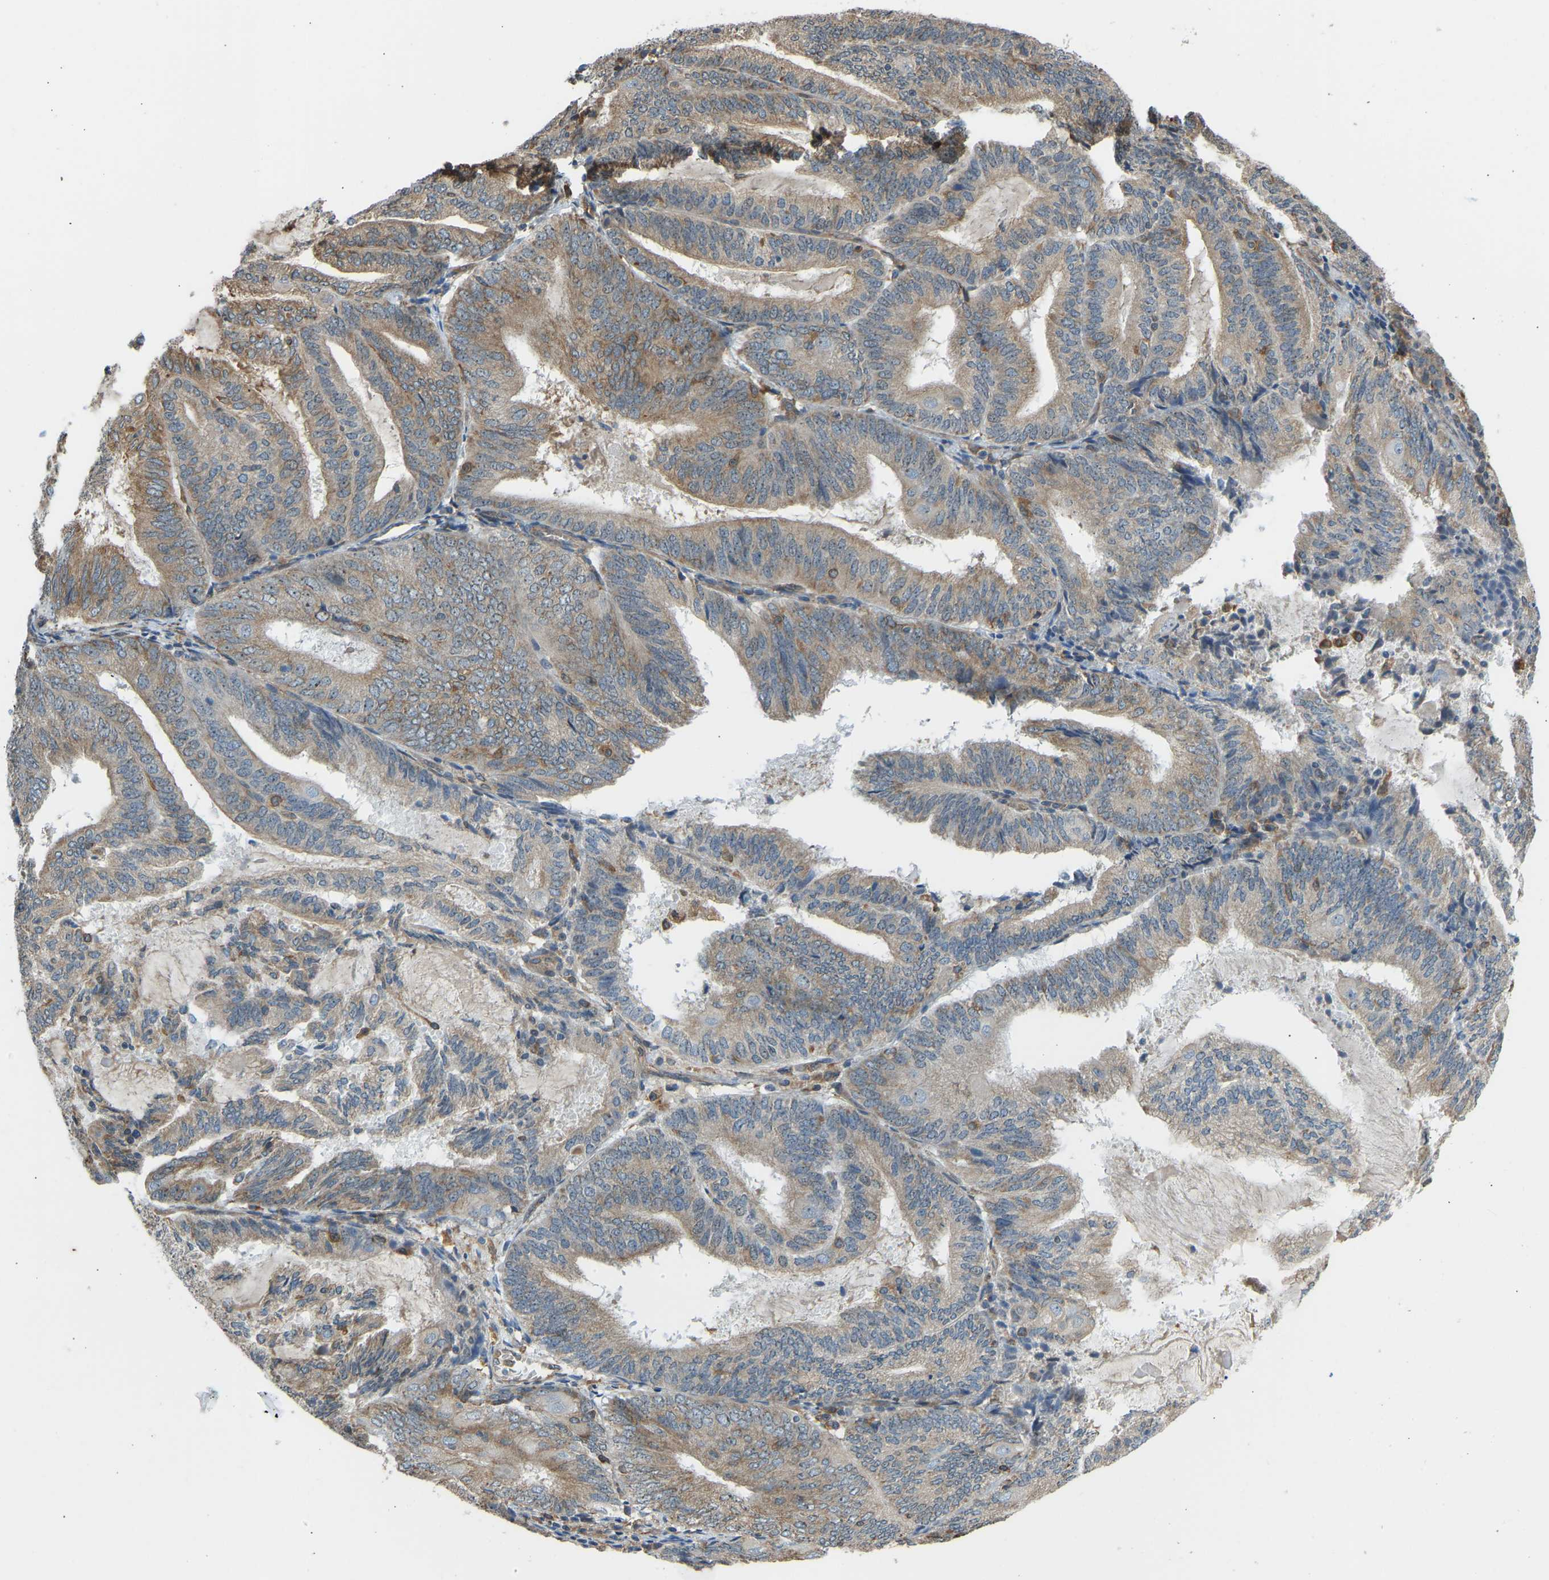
{"staining": {"intensity": "moderate", "quantity": "25%-75%", "location": "cytoplasmic/membranous"}, "tissue": "endometrial cancer", "cell_type": "Tumor cells", "image_type": "cancer", "snomed": [{"axis": "morphology", "description": "Adenocarcinoma, NOS"}, {"axis": "topography", "description": "Endometrium"}], "caption": "IHC staining of adenocarcinoma (endometrial), which displays medium levels of moderate cytoplasmic/membranous expression in approximately 25%-75% of tumor cells indicating moderate cytoplasmic/membranous protein expression. The staining was performed using DAB (3,3'-diaminobenzidine) (brown) for protein detection and nuclei were counterstained in hematoxylin (blue).", "gene": "OS9", "patient": {"sex": "female", "age": 81}}